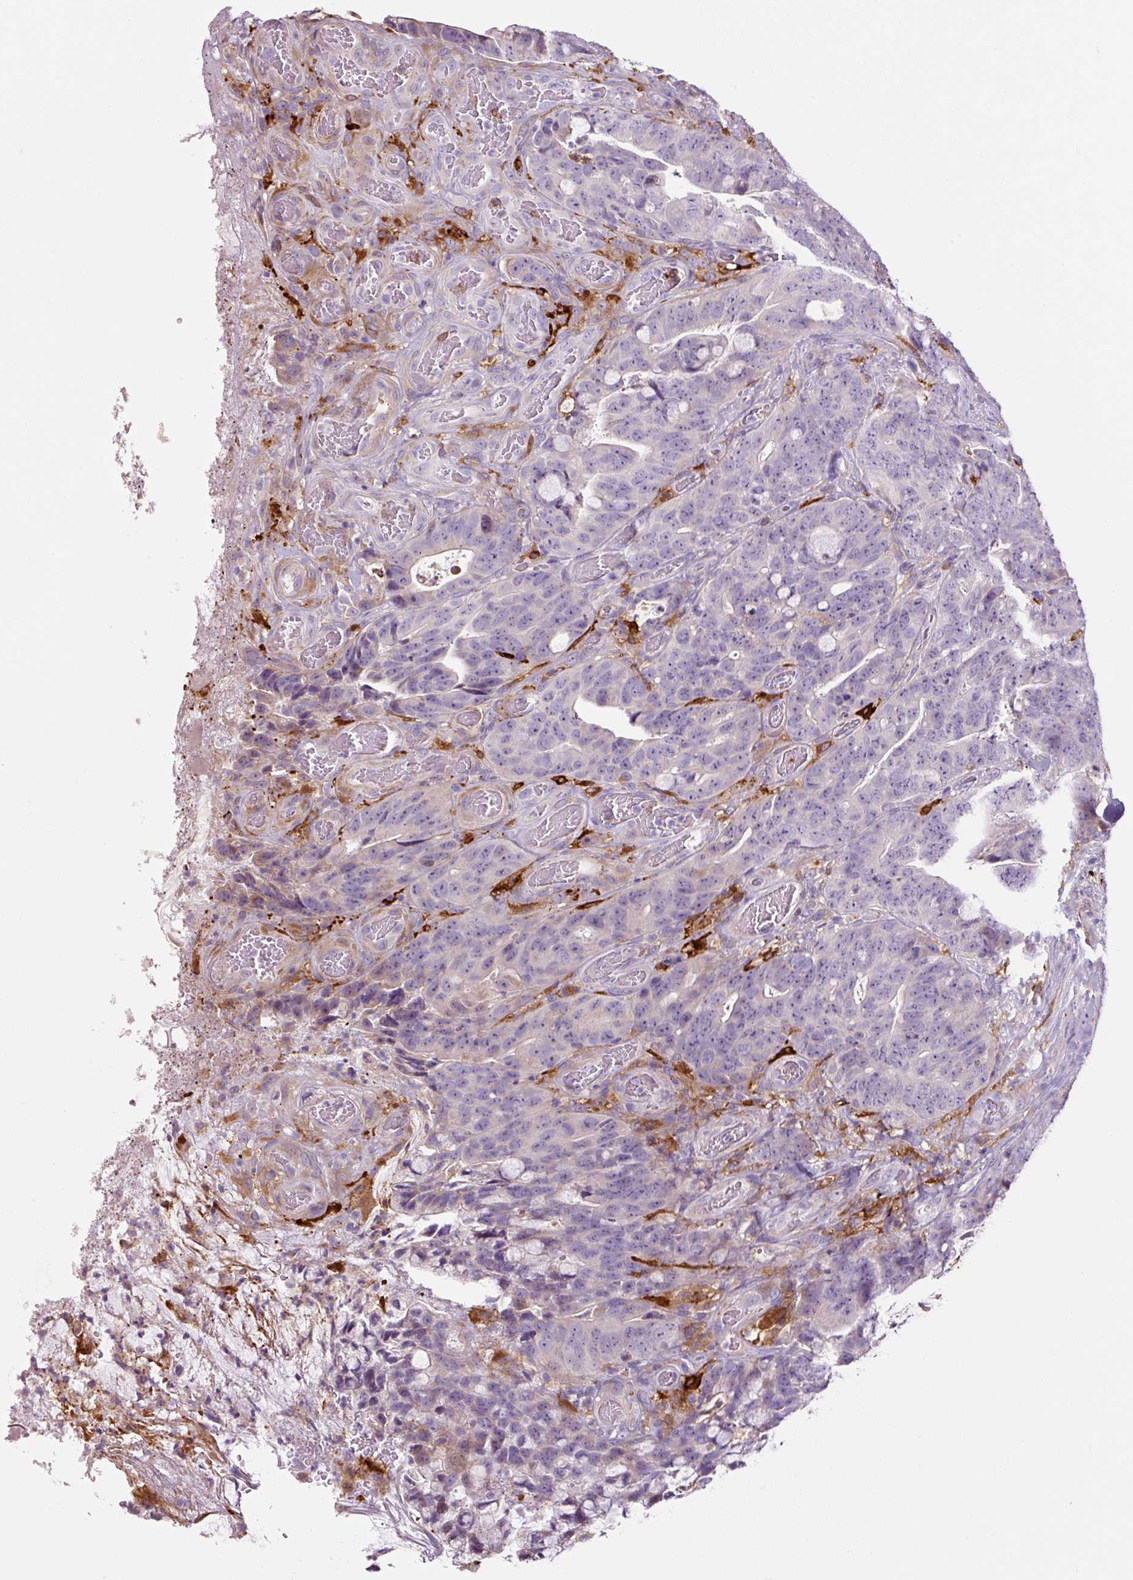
{"staining": {"intensity": "negative", "quantity": "none", "location": "none"}, "tissue": "colorectal cancer", "cell_type": "Tumor cells", "image_type": "cancer", "snomed": [{"axis": "morphology", "description": "Adenocarcinoma, NOS"}, {"axis": "topography", "description": "Colon"}], "caption": "DAB immunohistochemical staining of colorectal adenocarcinoma shows no significant positivity in tumor cells.", "gene": "FUT10", "patient": {"sex": "female", "age": 82}}